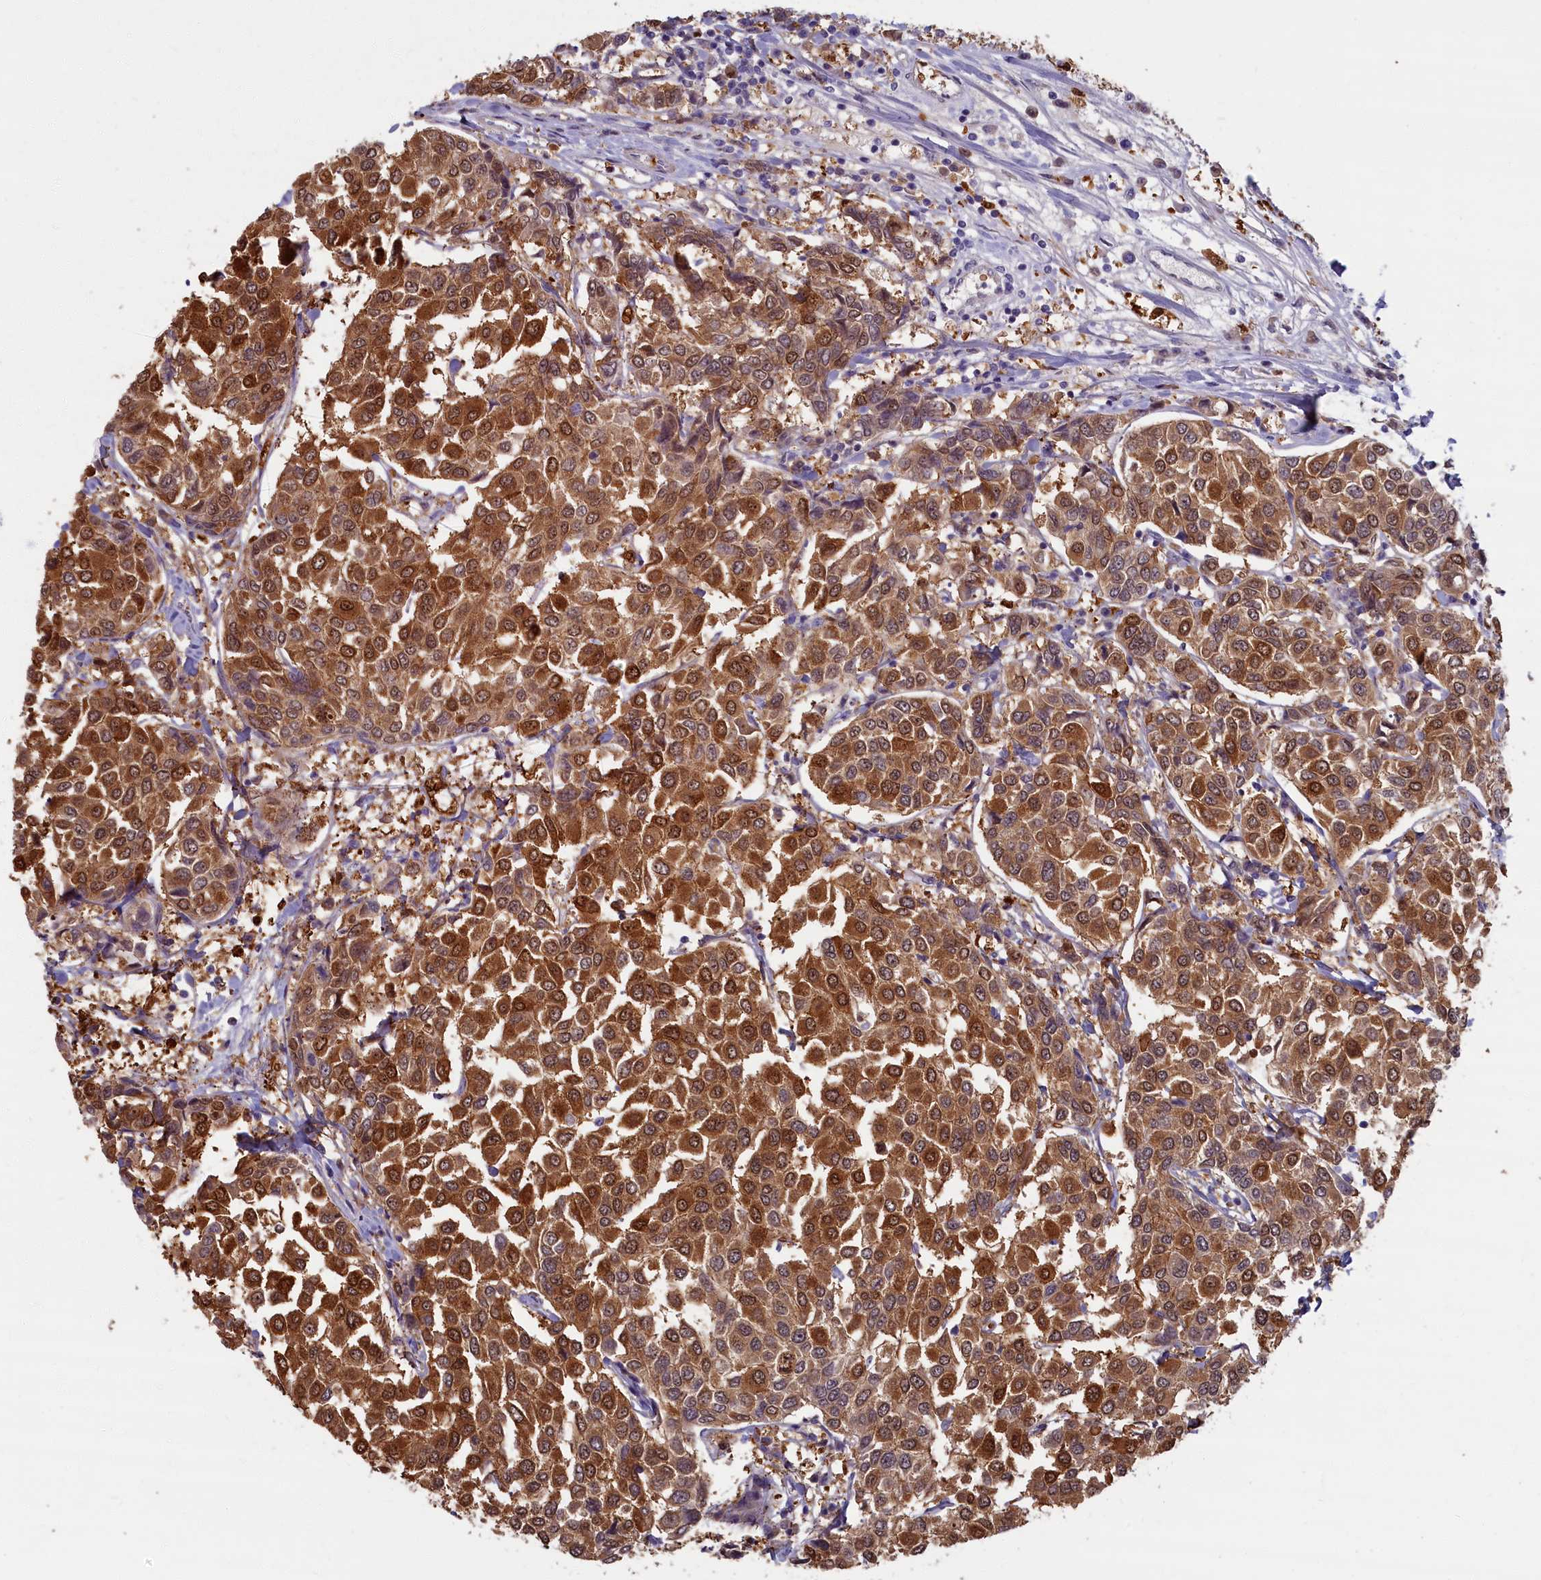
{"staining": {"intensity": "moderate", "quantity": ">75%", "location": "cytoplasmic/membranous"}, "tissue": "breast cancer", "cell_type": "Tumor cells", "image_type": "cancer", "snomed": [{"axis": "morphology", "description": "Duct carcinoma"}, {"axis": "topography", "description": "Breast"}], "caption": "This histopathology image reveals IHC staining of breast cancer (intraductal carcinoma), with medium moderate cytoplasmic/membranous staining in approximately >75% of tumor cells.", "gene": "BLVRB", "patient": {"sex": "female", "age": 55}}